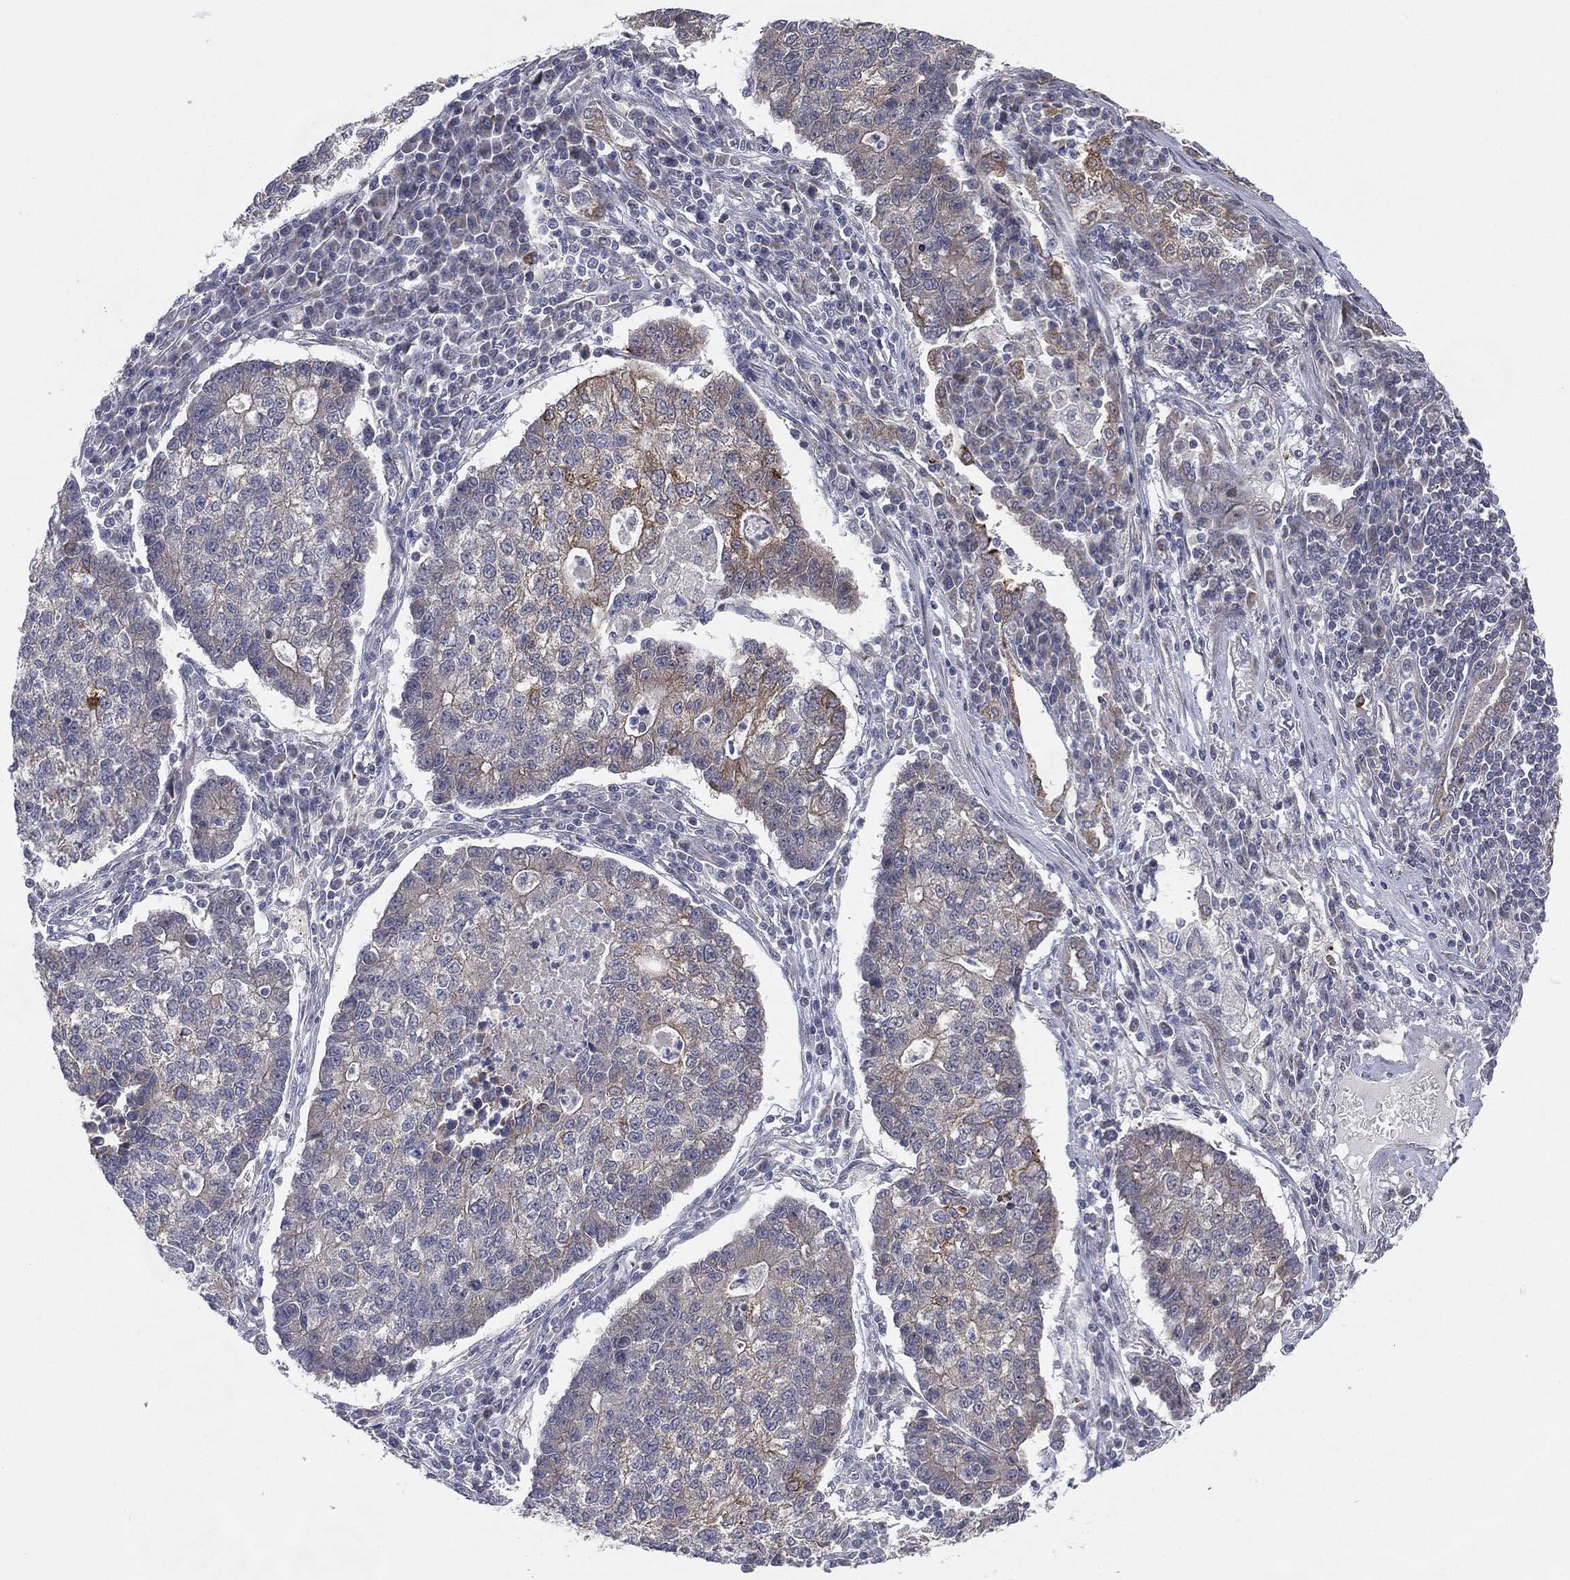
{"staining": {"intensity": "moderate", "quantity": "<25%", "location": "cytoplasmic/membranous"}, "tissue": "lung cancer", "cell_type": "Tumor cells", "image_type": "cancer", "snomed": [{"axis": "morphology", "description": "Adenocarcinoma, NOS"}, {"axis": "topography", "description": "Lung"}], "caption": "This image shows lung adenocarcinoma stained with immunohistochemistry (IHC) to label a protein in brown. The cytoplasmic/membranous of tumor cells show moderate positivity for the protein. Nuclei are counter-stained blue.", "gene": "KAT14", "patient": {"sex": "male", "age": 57}}